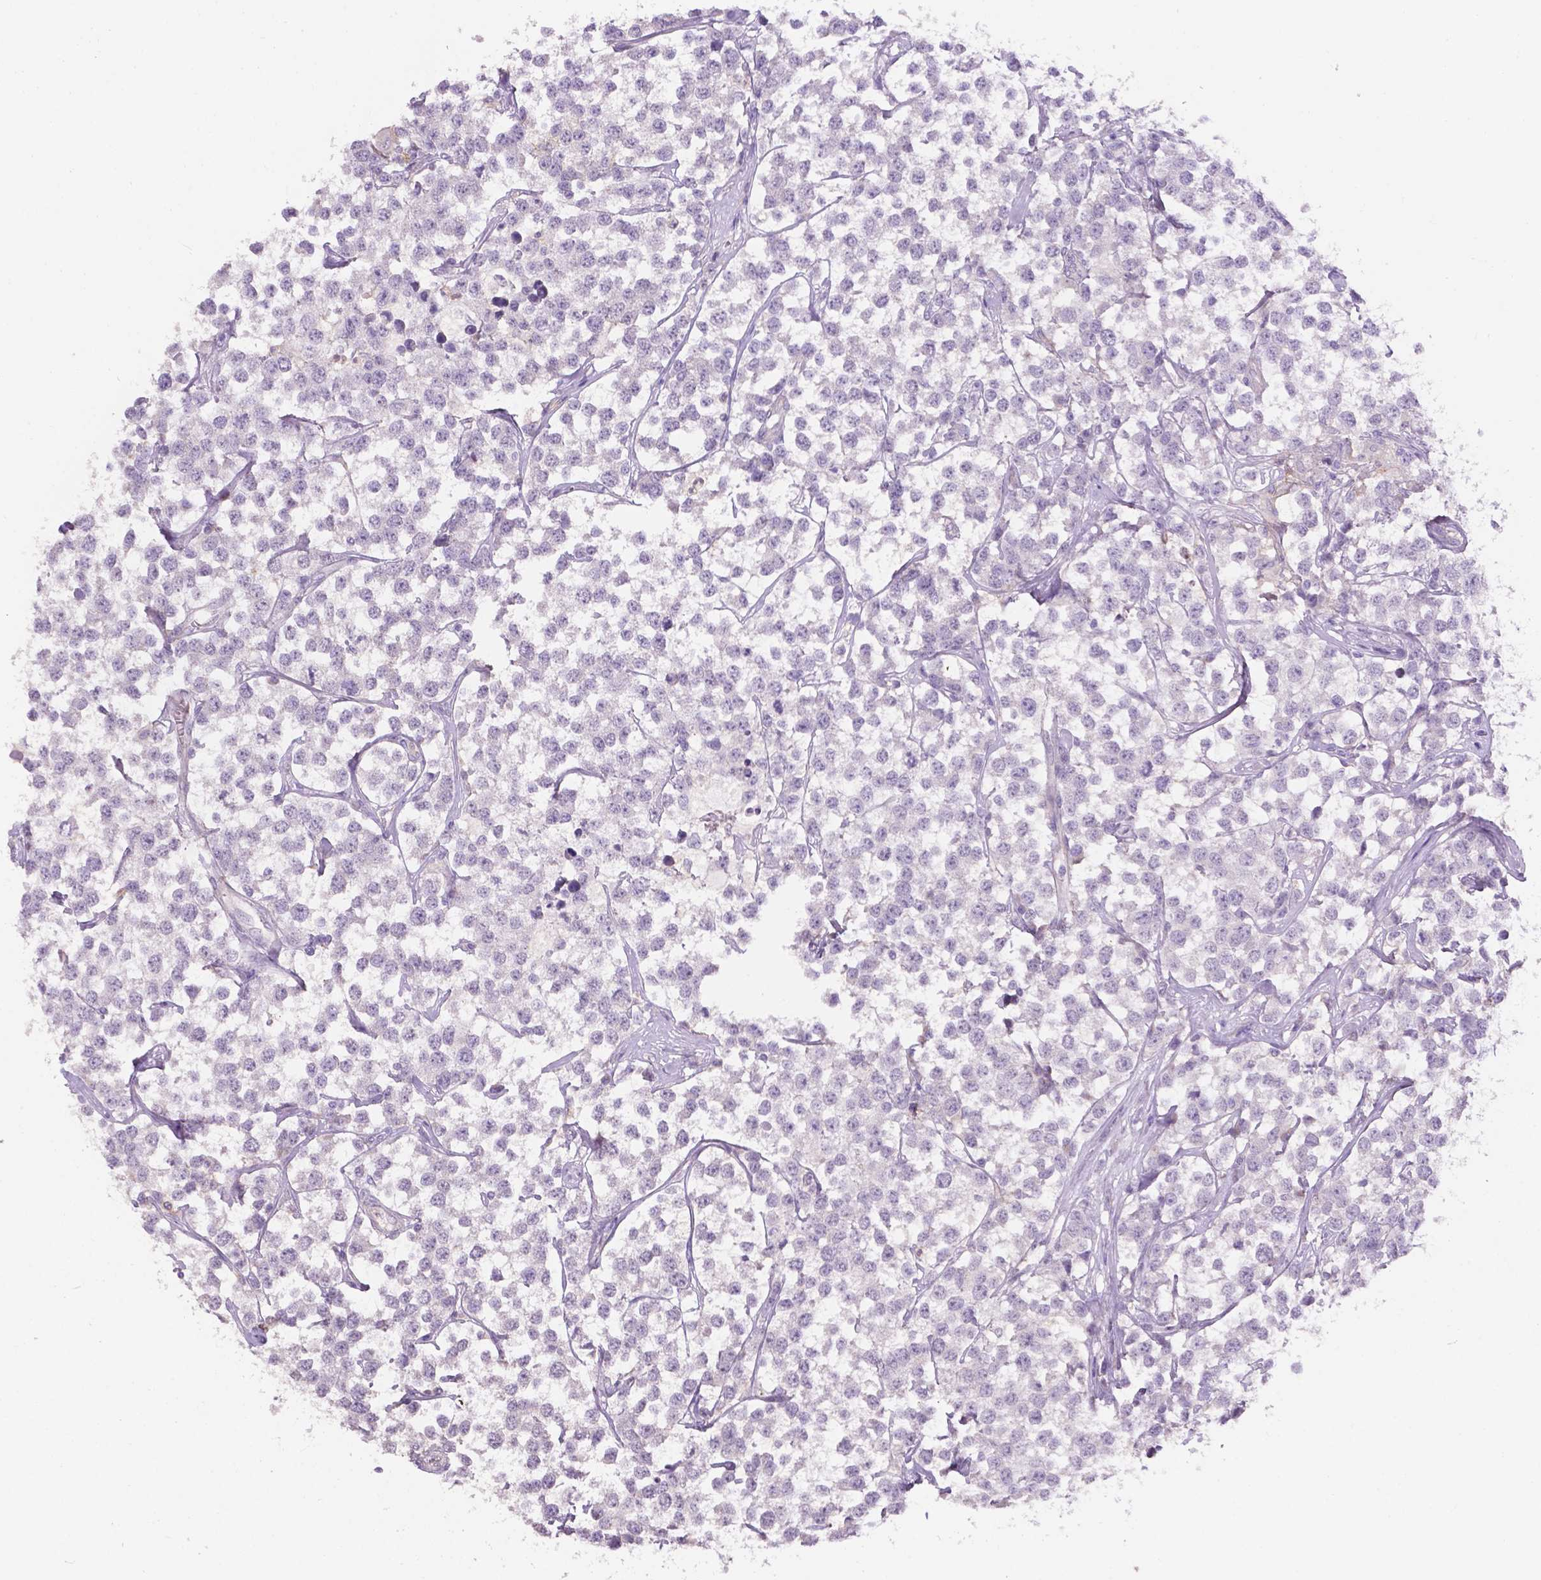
{"staining": {"intensity": "negative", "quantity": "none", "location": "none"}, "tissue": "testis cancer", "cell_type": "Tumor cells", "image_type": "cancer", "snomed": [{"axis": "morphology", "description": "Seminoma, NOS"}, {"axis": "topography", "description": "Testis"}], "caption": "IHC photomicrograph of testis cancer (seminoma) stained for a protein (brown), which displays no staining in tumor cells.", "gene": "PLSCR1", "patient": {"sex": "male", "age": 59}}